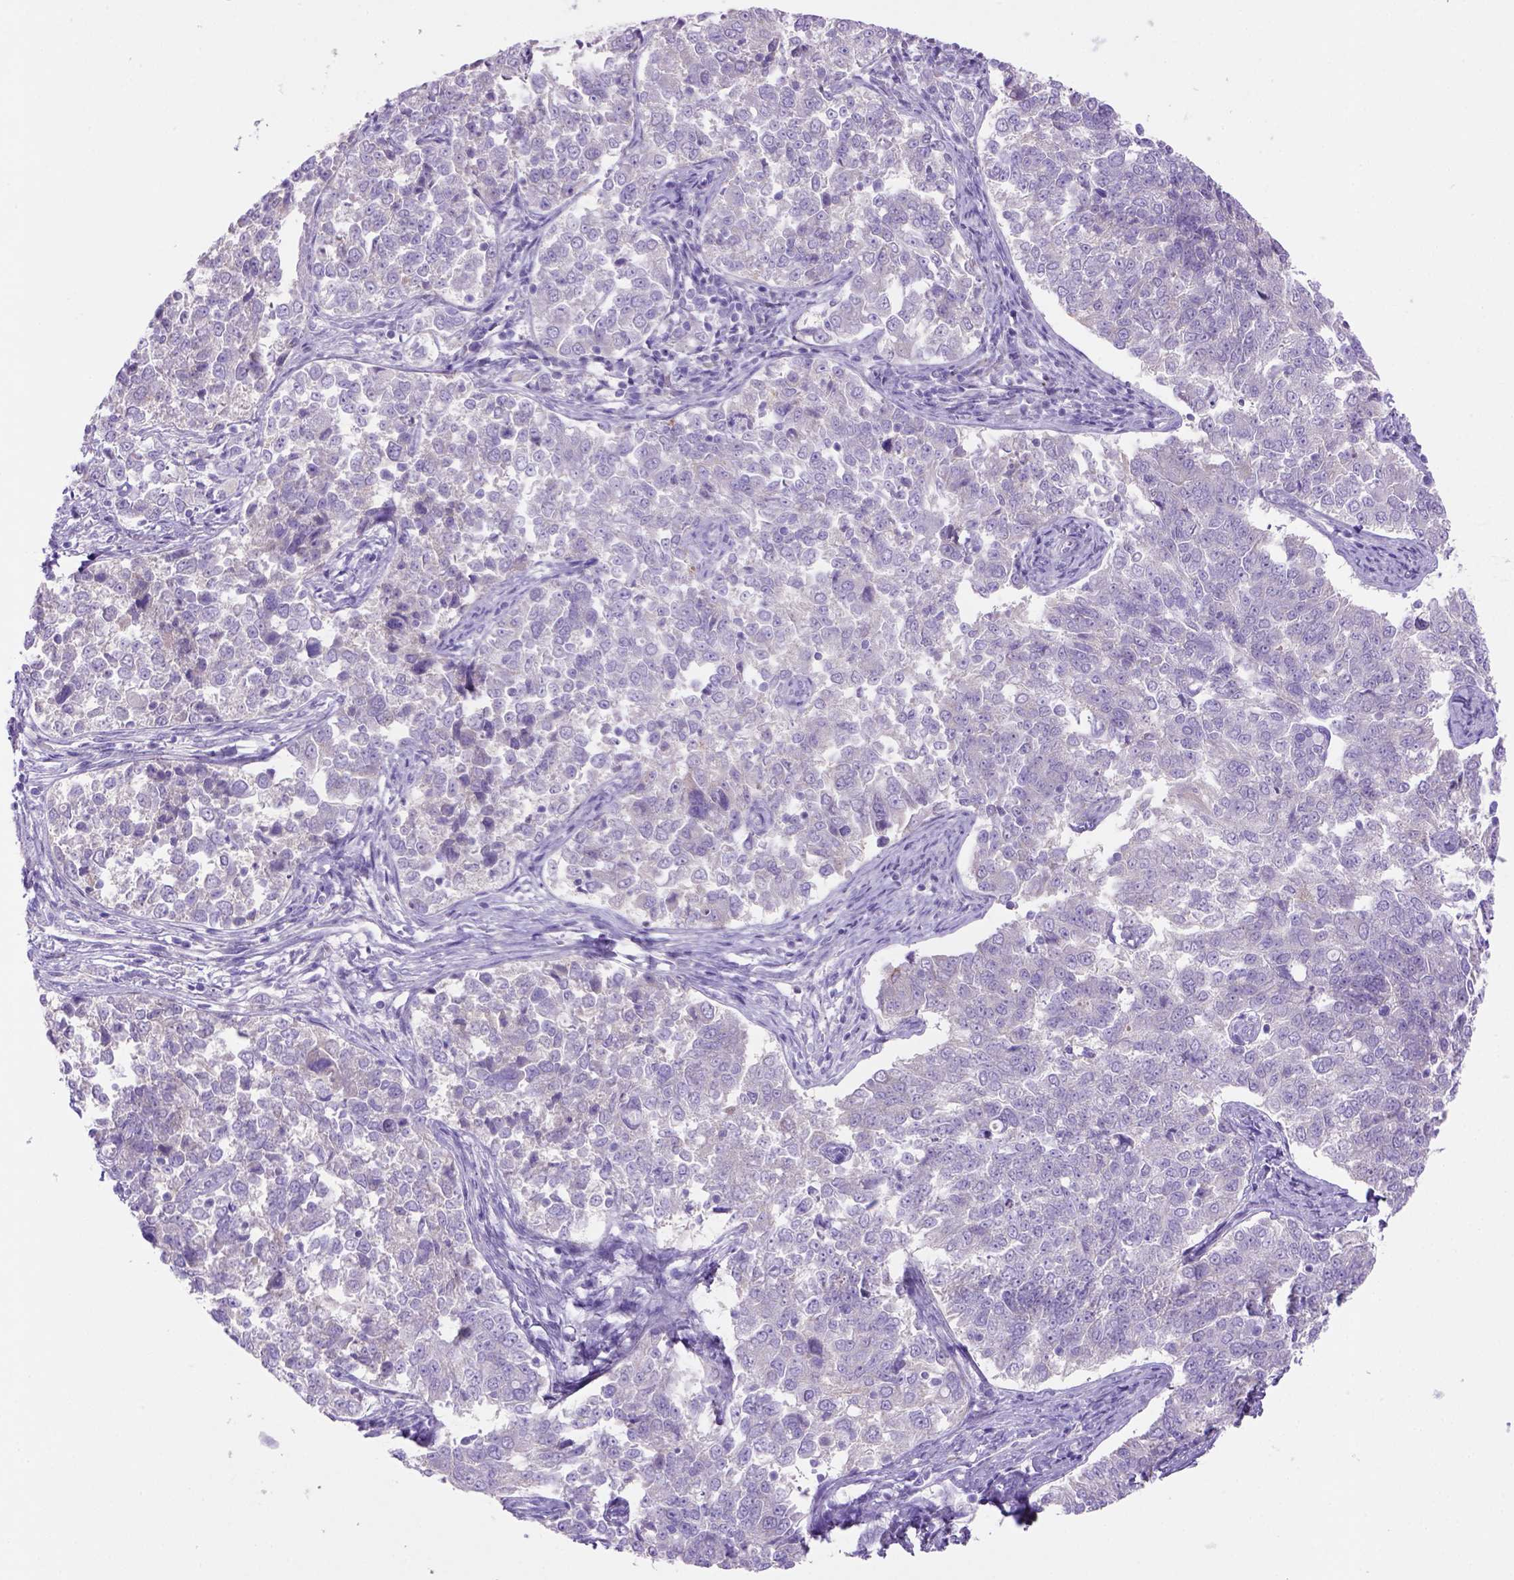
{"staining": {"intensity": "negative", "quantity": "none", "location": "none"}, "tissue": "endometrial cancer", "cell_type": "Tumor cells", "image_type": "cancer", "snomed": [{"axis": "morphology", "description": "Adenocarcinoma, NOS"}, {"axis": "topography", "description": "Endometrium"}], "caption": "This is an IHC image of human adenocarcinoma (endometrial). There is no expression in tumor cells.", "gene": "SIRPD", "patient": {"sex": "female", "age": 43}}